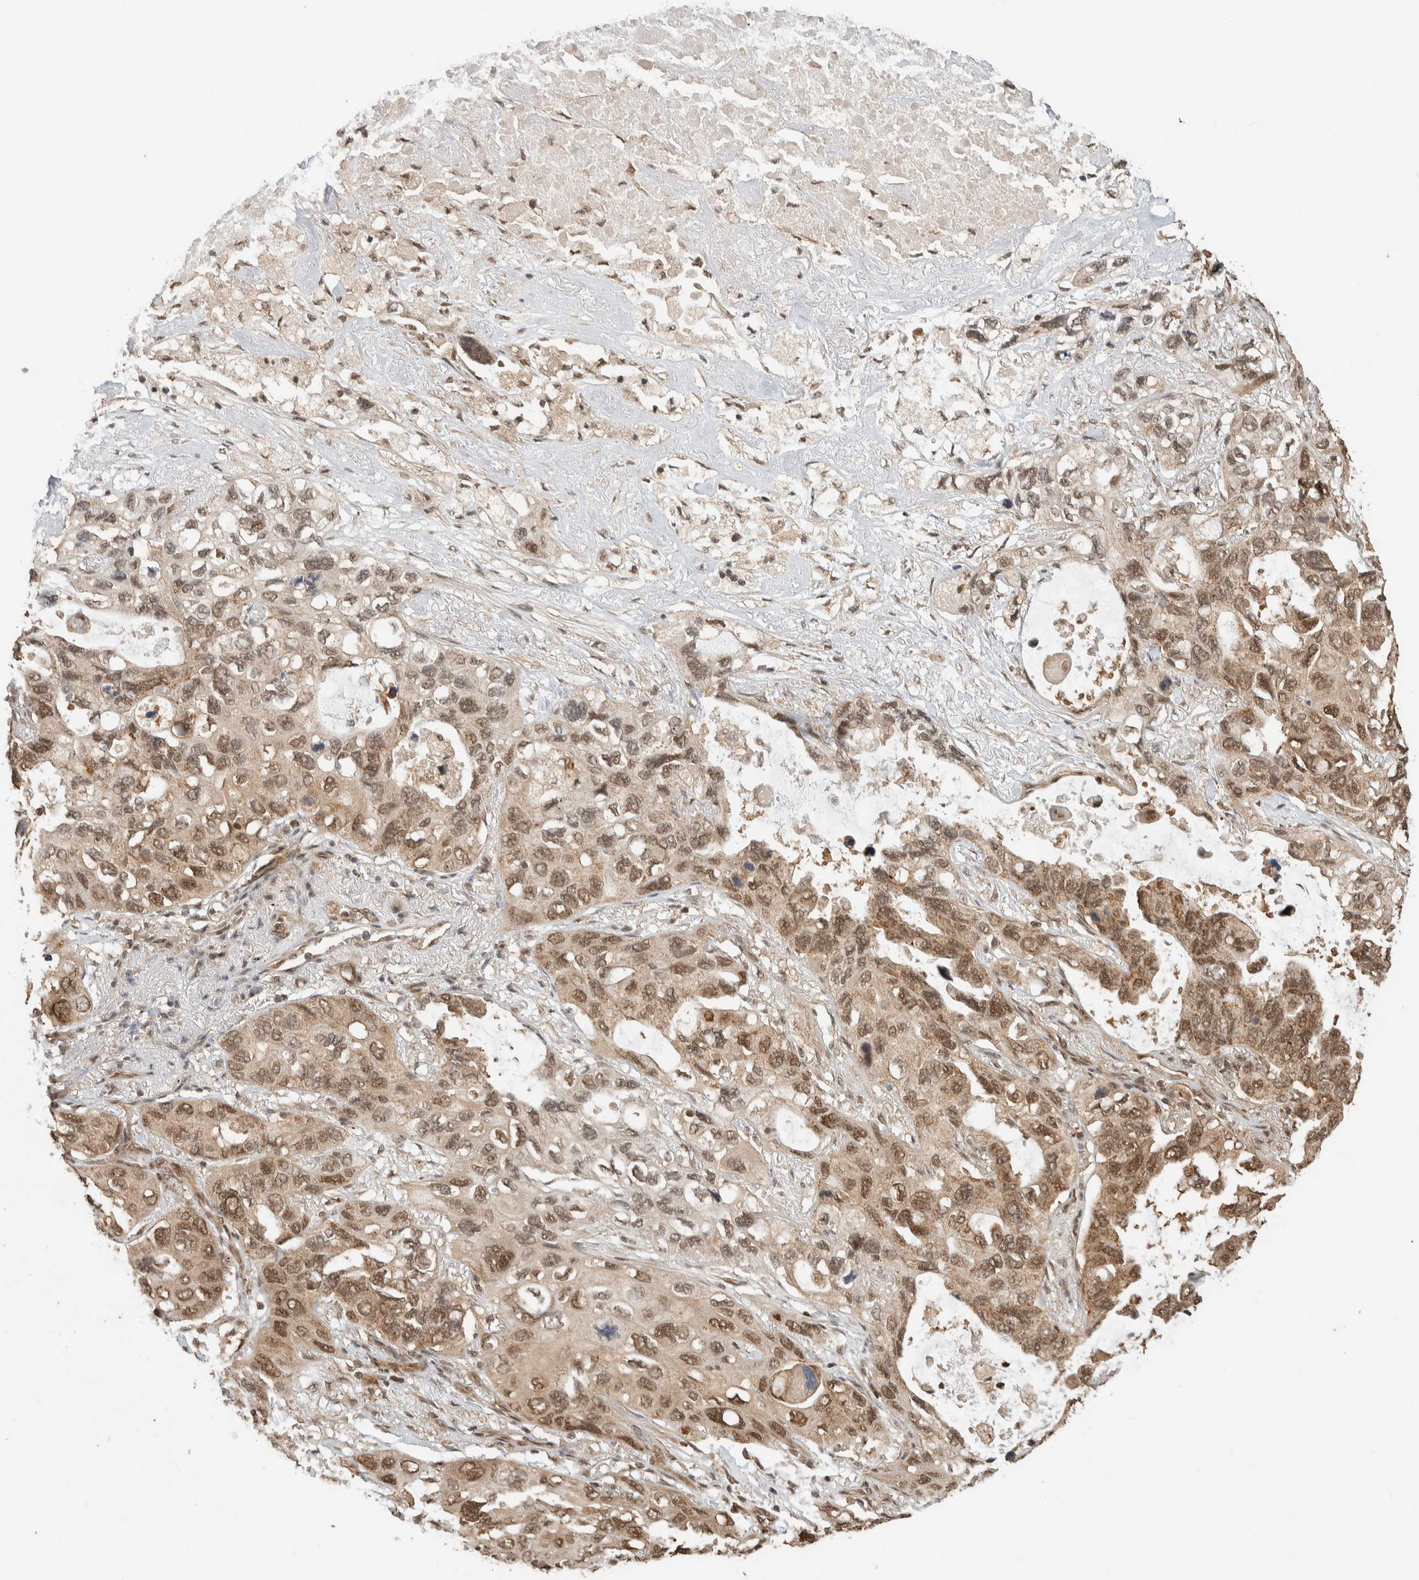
{"staining": {"intensity": "moderate", "quantity": ">75%", "location": "cytoplasmic/membranous,nuclear"}, "tissue": "lung cancer", "cell_type": "Tumor cells", "image_type": "cancer", "snomed": [{"axis": "morphology", "description": "Squamous cell carcinoma, NOS"}, {"axis": "topography", "description": "Lung"}], "caption": "Moderate cytoplasmic/membranous and nuclear positivity for a protein is appreciated in about >75% of tumor cells of lung cancer (squamous cell carcinoma) using immunohistochemistry (IHC).", "gene": "ZBTB2", "patient": {"sex": "female", "age": 73}}